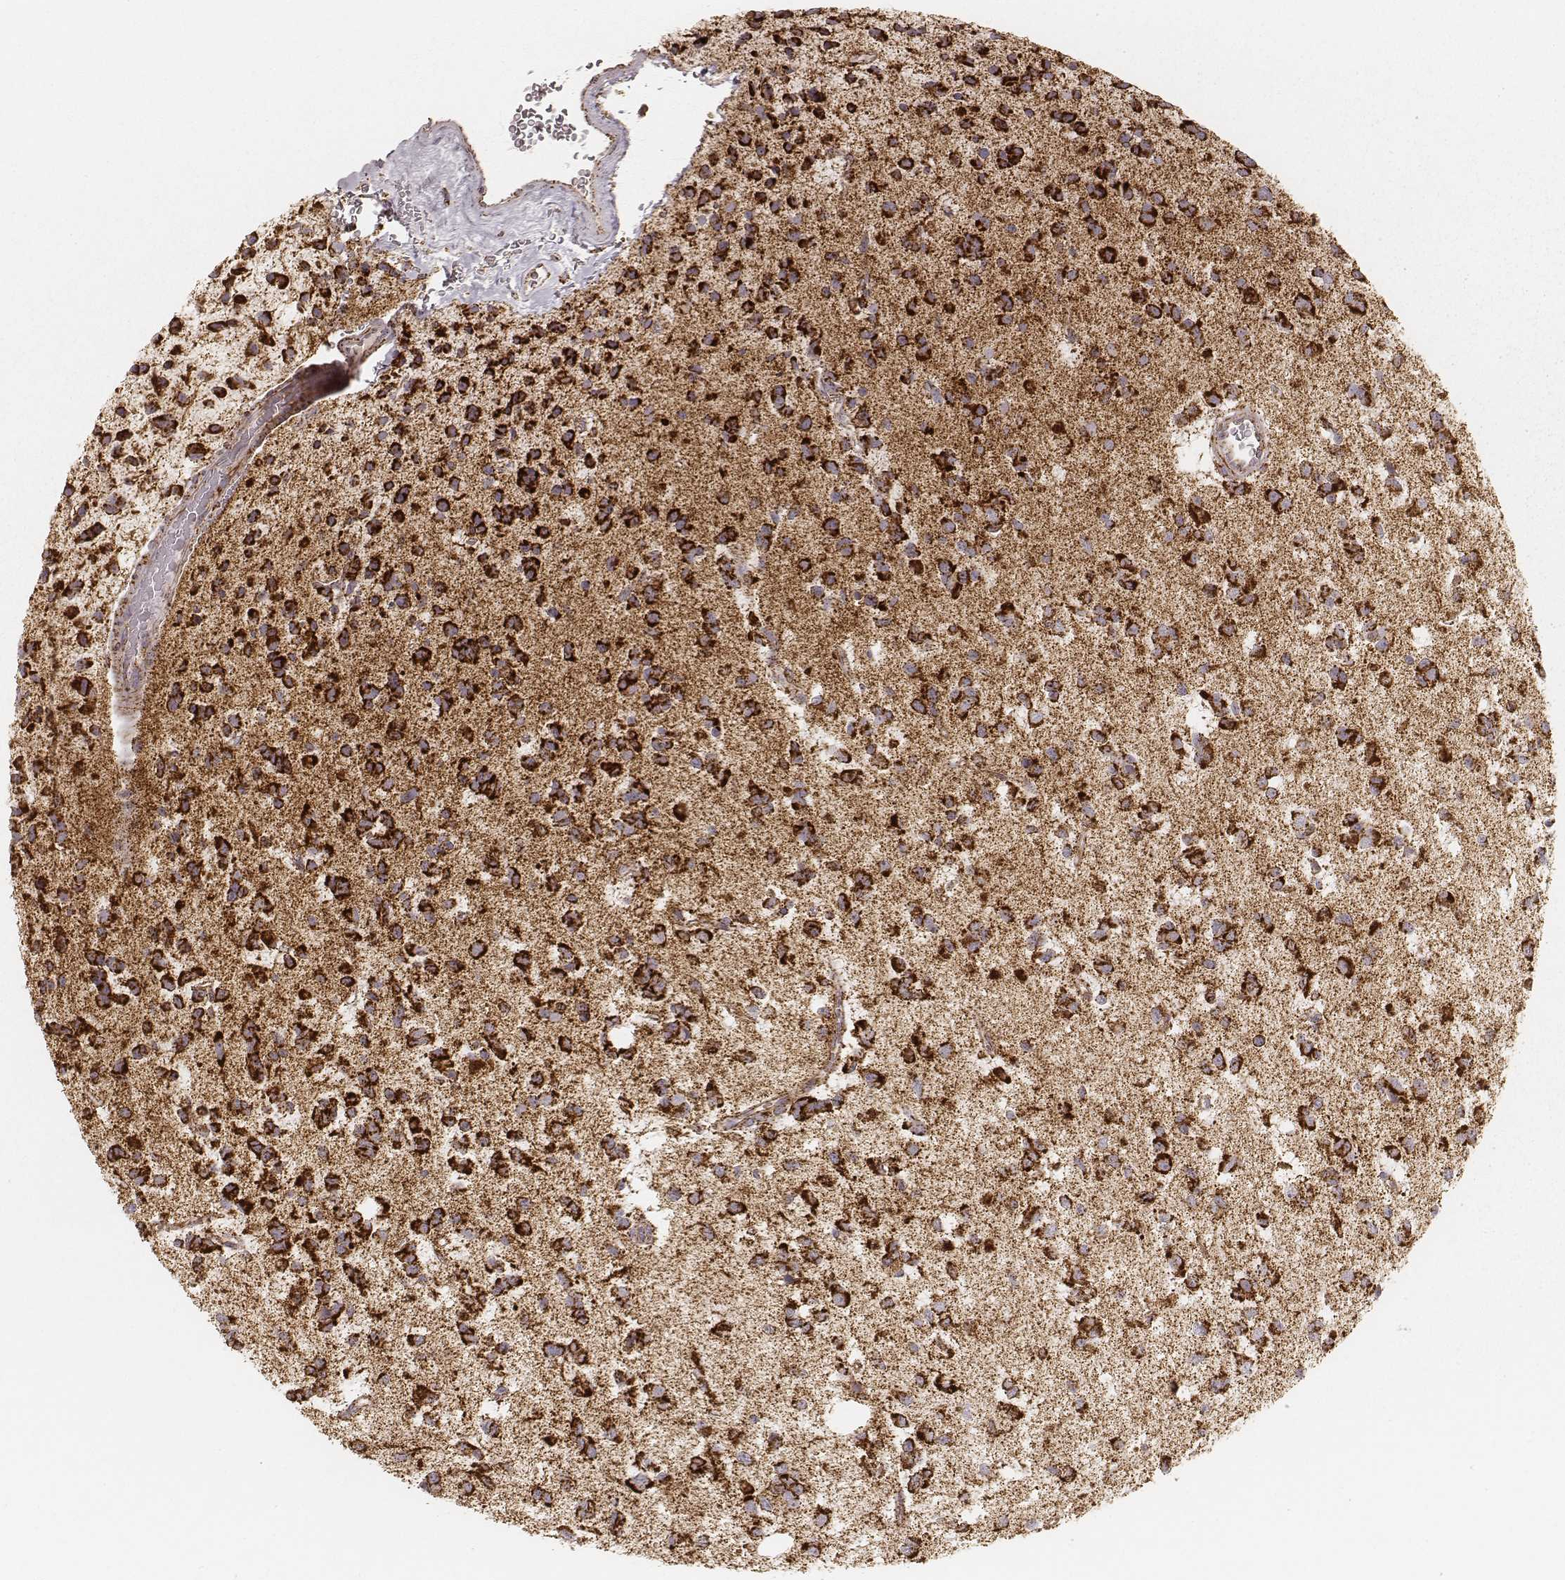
{"staining": {"intensity": "strong", "quantity": ">75%", "location": "cytoplasmic/membranous"}, "tissue": "glioma", "cell_type": "Tumor cells", "image_type": "cancer", "snomed": [{"axis": "morphology", "description": "Glioma, malignant, Low grade"}, {"axis": "topography", "description": "Brain"}], "caption": "An immunohistochemistry image of neoplastic tissue is shown. Protein staining in brown labels strong cytoplasmic/membranous positivity in glioma within tumor cells.", "gene": "CS", "patient": {"sex": "female", "age": 45}}